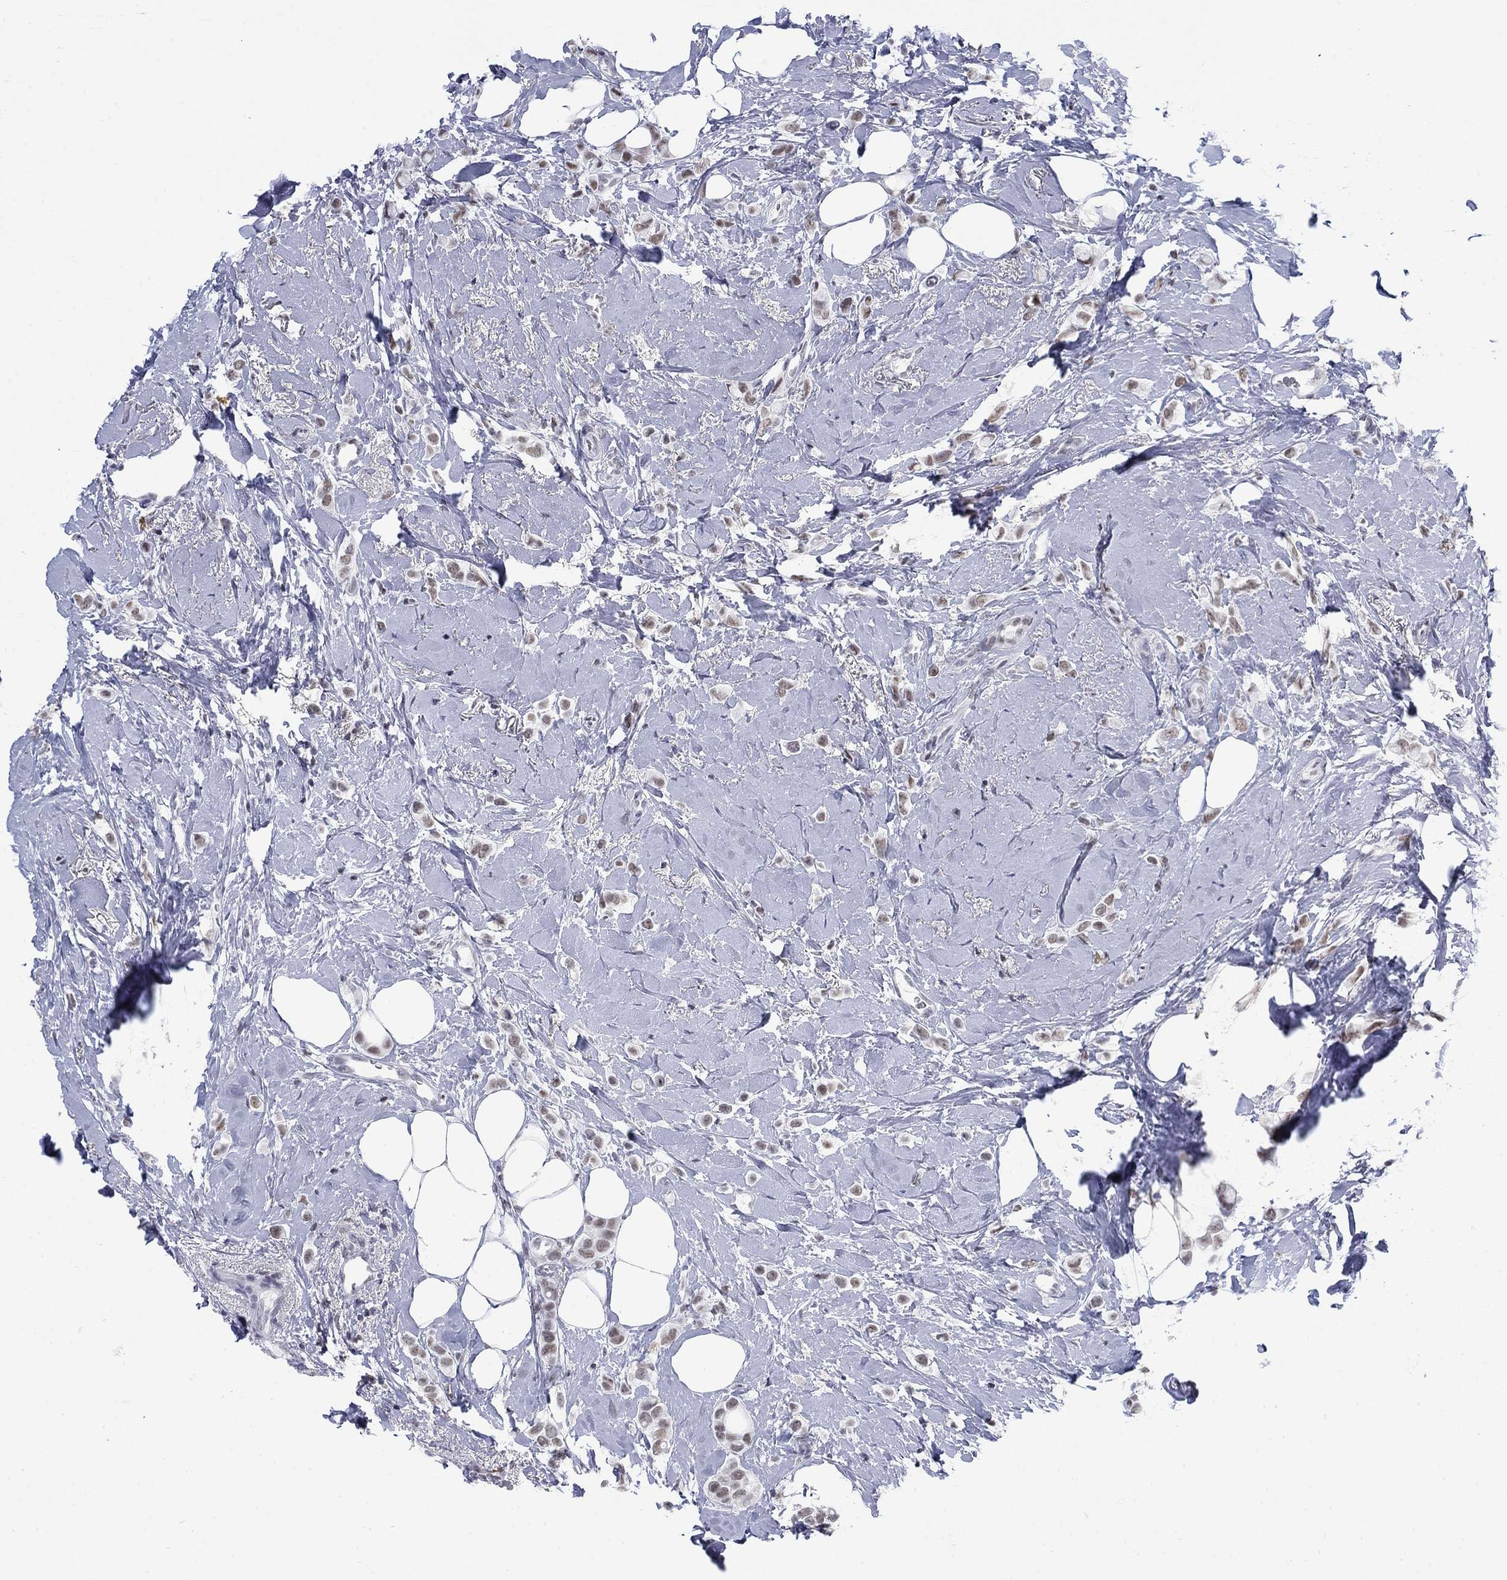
{"staining": {"intensity": "weak", "quantity": "<25%", "location": "nuclear"}, "tissue": "breast cancer", "cell_type": "Tumor cells", "image_type": "cancer", "snomed": [{"axis": "morphology", "description": "Lobular carcinoma"}, {"axis": "topography", "description": "Breast"}], "caption": "Breast cancer (lobular carcinoma) was stained to show a protein in brown. There is no significant positivity in tumor cells.", "gene": "NPAS3", "patient": {"sex": "female", "age": 66}}